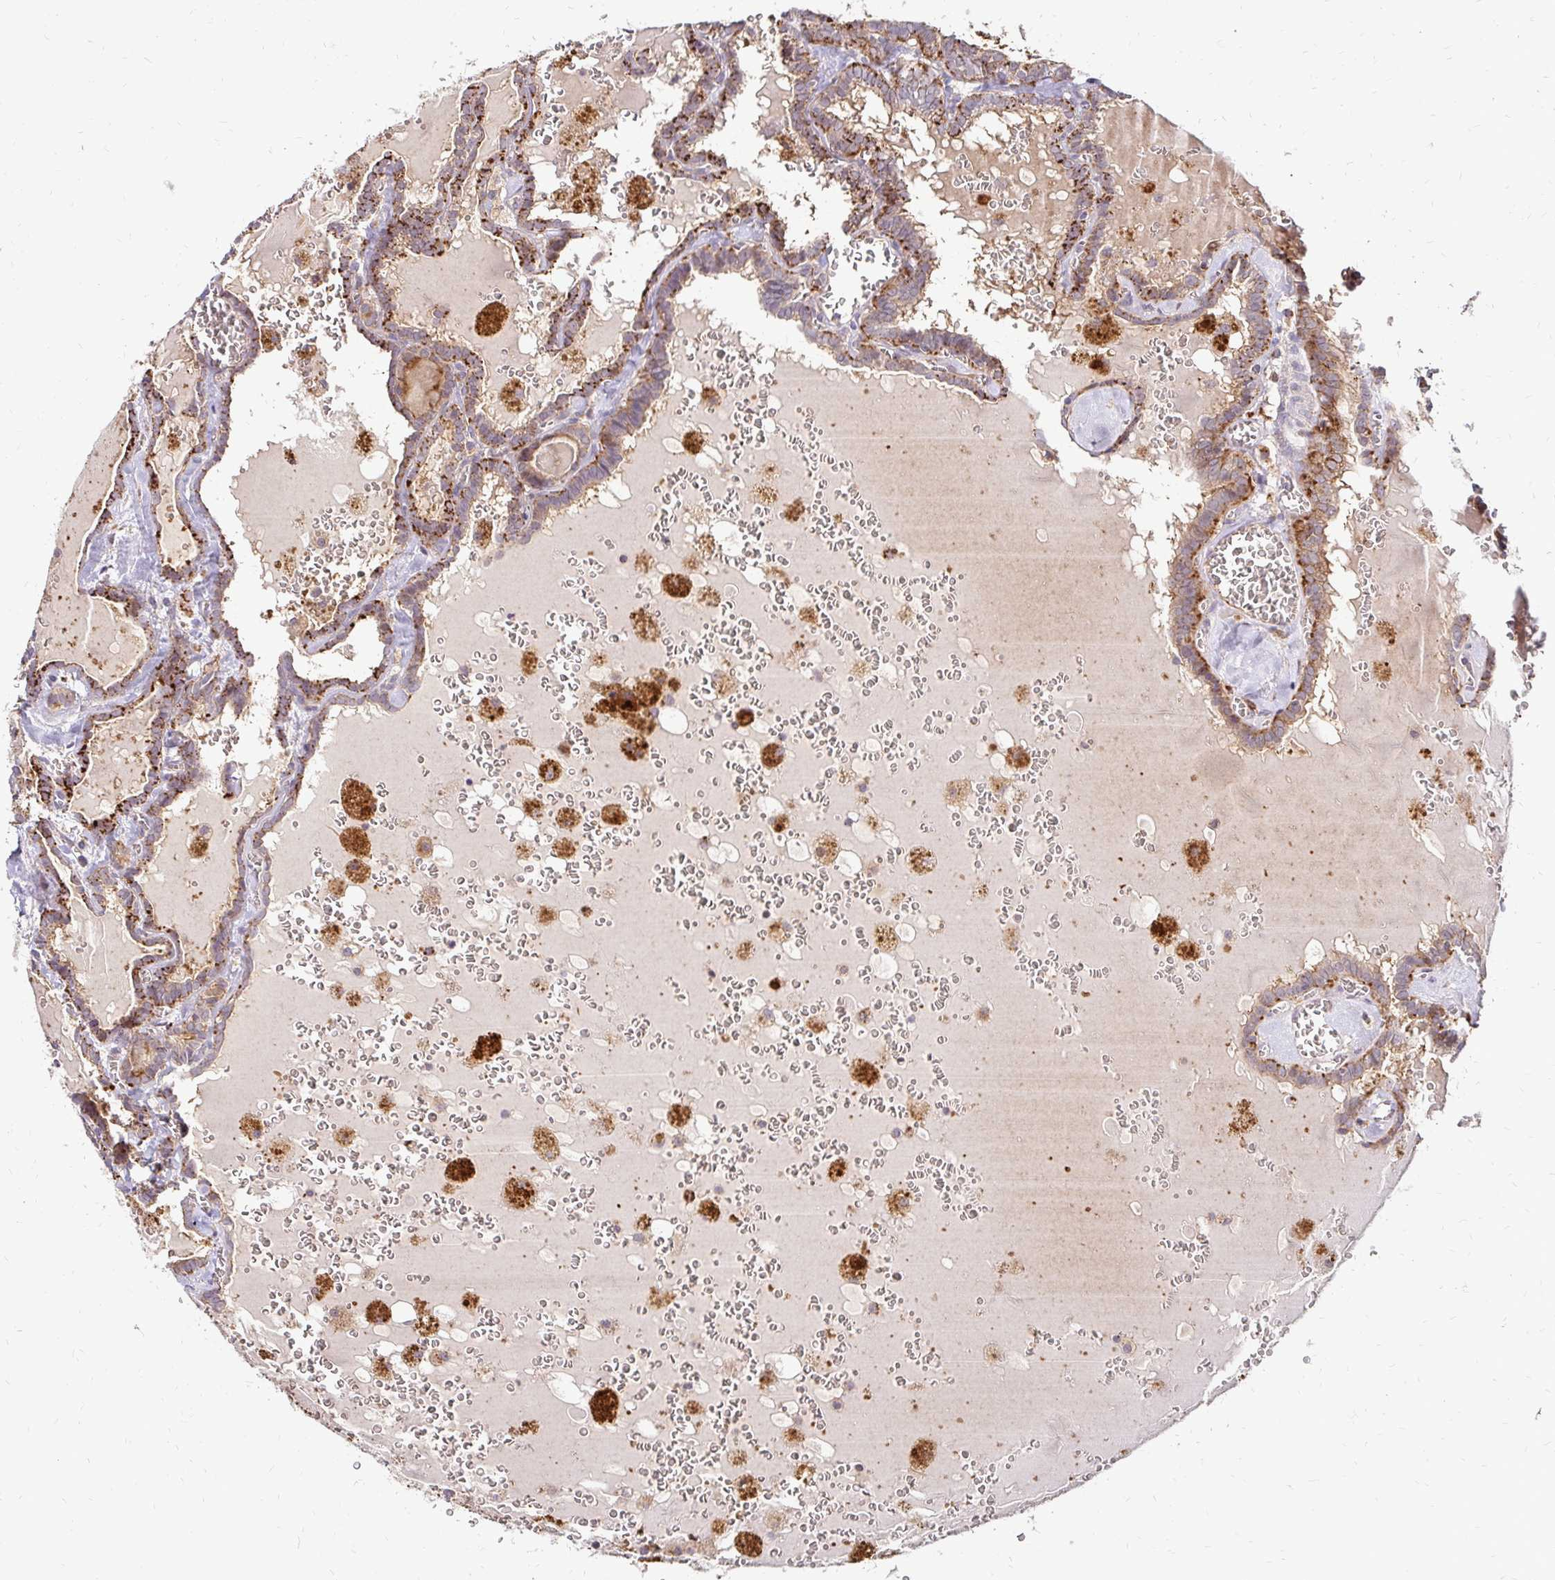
{"staining": {"intensity": "moderate", "quantity": ">75%", "location": "cytoplasmic/membranous"}, "tissue": "thyroid cancer", "cell_type": "Tumor cells", "image_type": "cancer", "snomed": [{"axis": "morphology", "description": "Papillary adenocarcinoma, NOS"}, {"axis": "topography", "description": "Thyroid gland"}], "caption": "IHC (DAB) staining of human thyroid cancer (papillary adenocarcinoma) reveals moderate cytoplasmic/membranous protein positivity in about >75% of tumor cells. (Stains: DAB in brown, nuclei in blue, Microscopy: brightfield microscopy at high magnification).", "gene": "IDUA", "patient": {"sex": "female", "age": 39}}